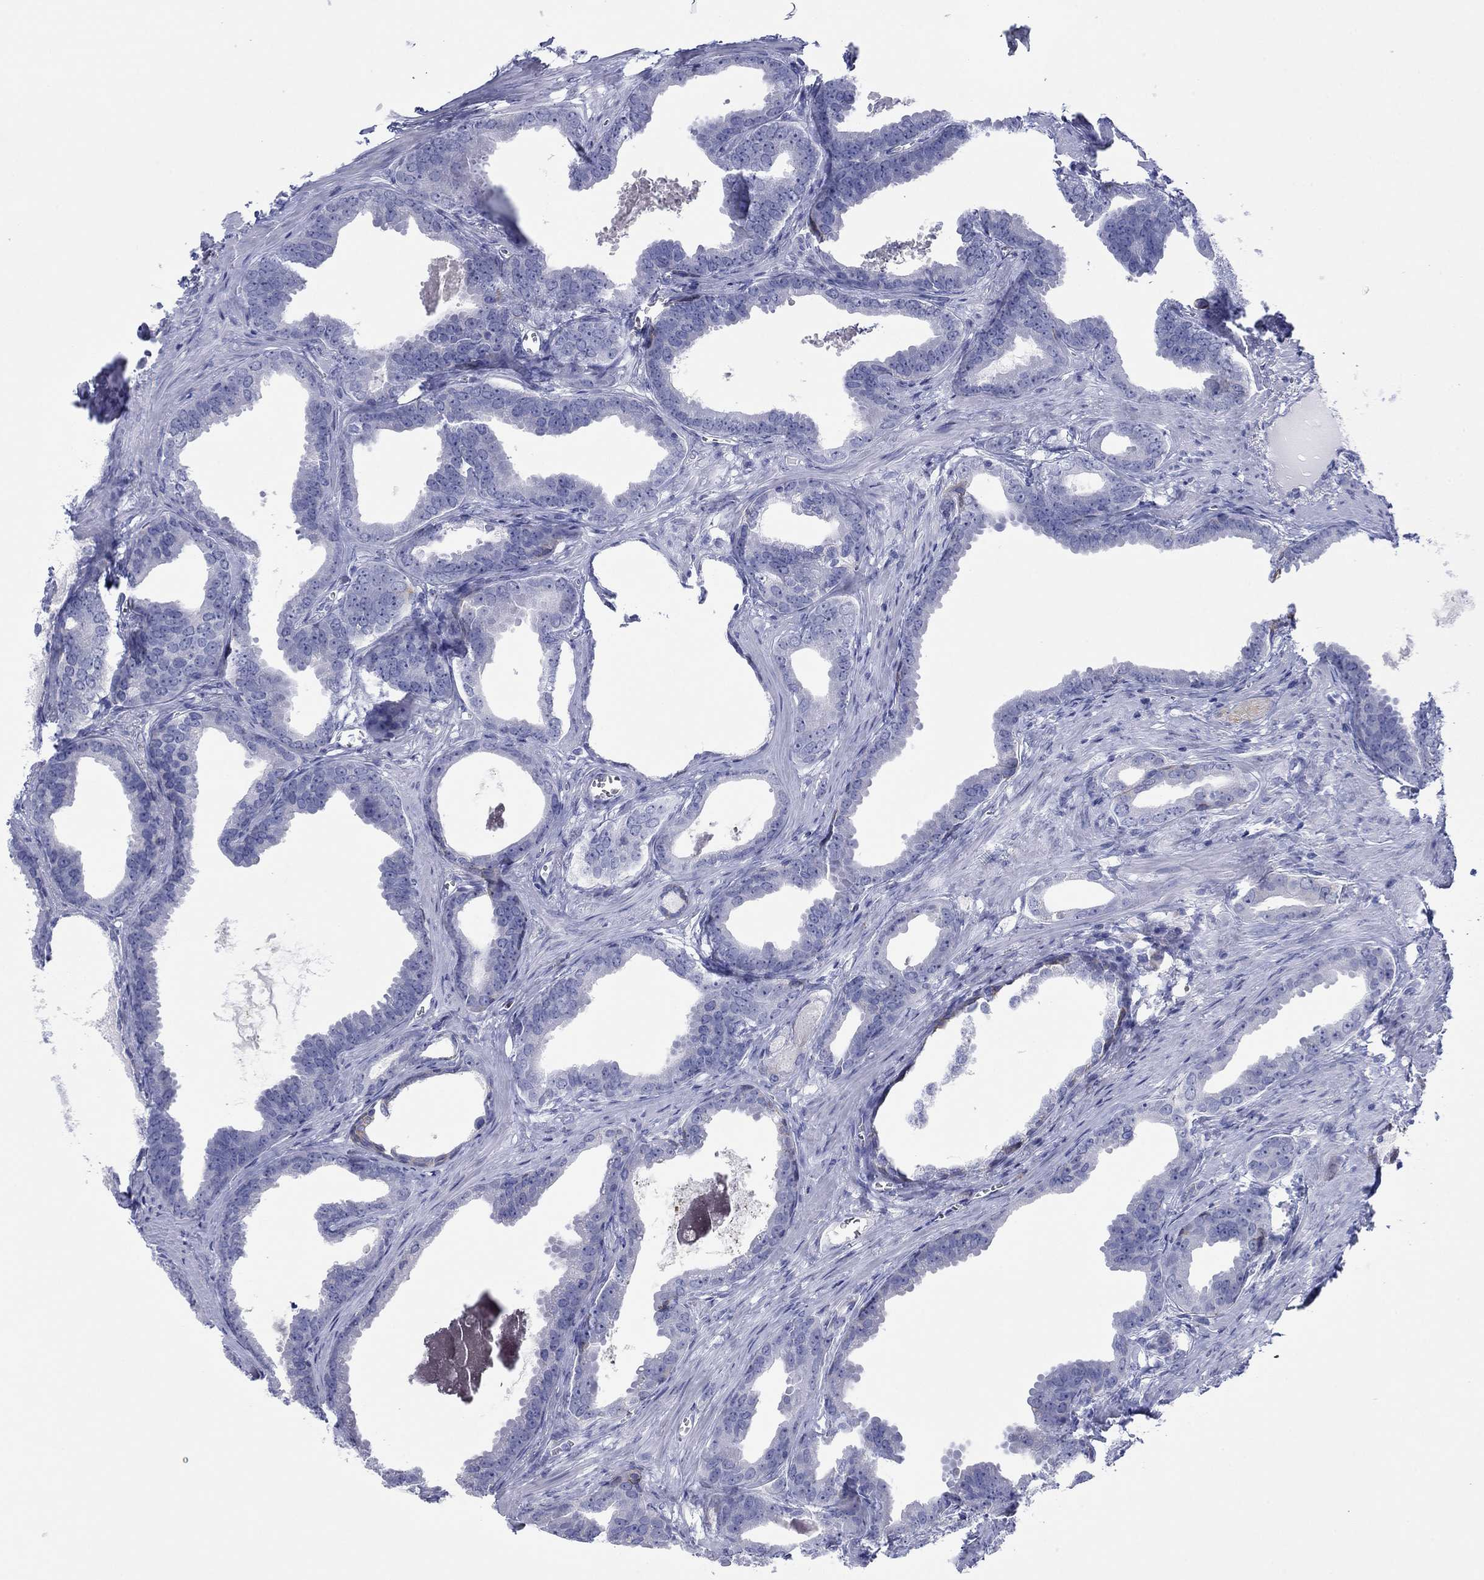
{"staining": {"intensity": "negative", "quantity": "none", "location": "none"}, "tissue": "prostate cancer", "cell_type": "Tumor cells", "image_type": "cancer", "snomed": [{"axis": "morphology", "description": "Adenocarcinoma, NOS"}, {"axis": "topography", "description": "Prostate"}], "caption": "This histopathology image is of prostate cancer (adenocarcinoma) stained with IHC to label a protein in brown with the nuclei are counter-stained blue. There is no staining in tumor cells. Nuclei are stained in blue.", "gene": "ATP1B1", "patient": {"sex": "male", "age": 66}}